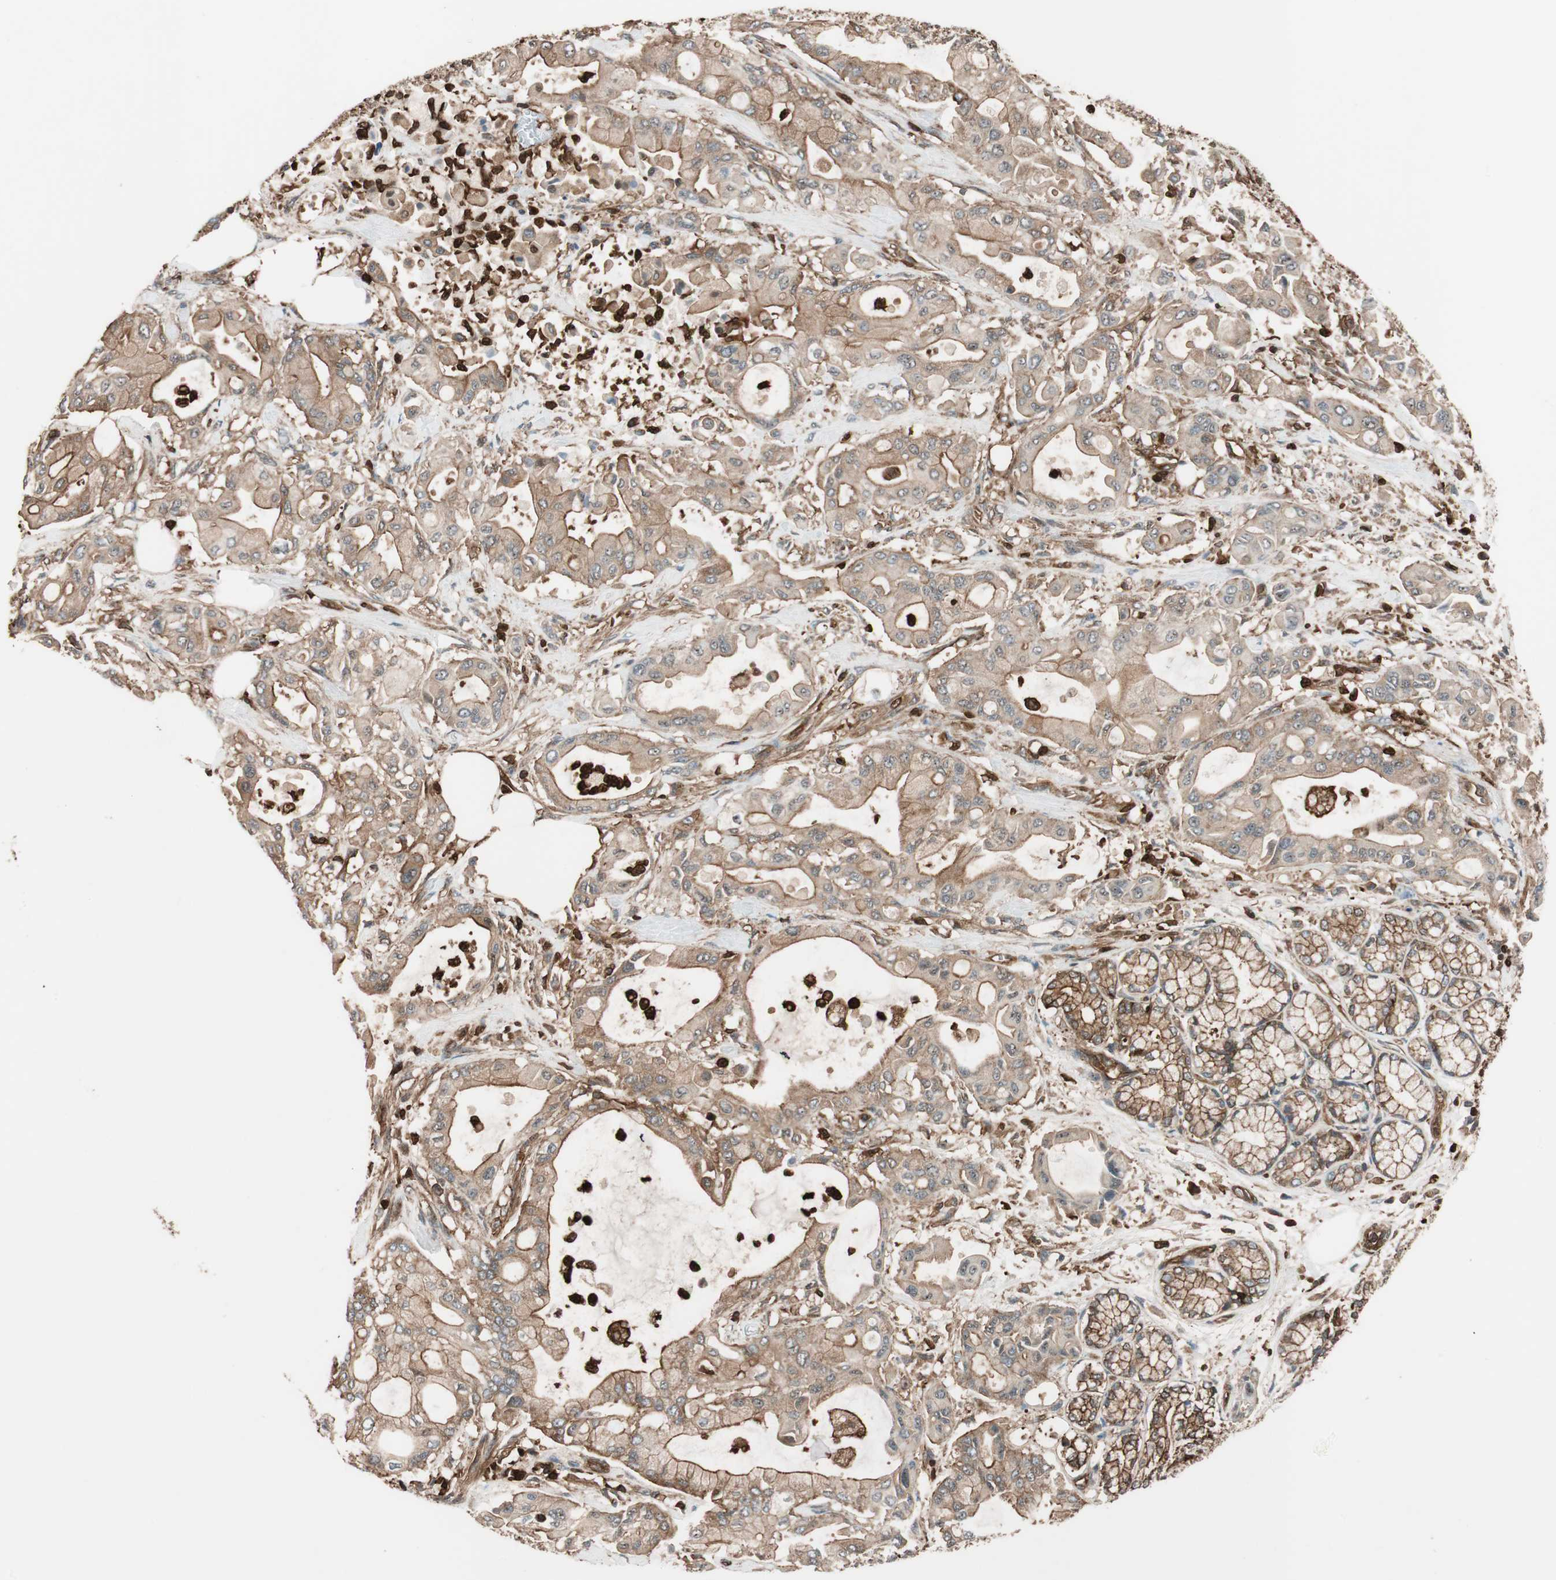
{"staining": {"intensity": "moderate", "quantity": ">75%", "location": "cytoplasmic/membranous"}, "tissue": "pancreatic cancer", "cell_type": "Tumor cells", "image_type": "cancer", "snomed": [{"axis": "morphology", "description": "Adenocarcinoma, NOS"}, {"axis": "morphology", "description": "Adenocarcinoma, metastatic, NOS"}, {"axis": "topography", "description": "Lymph node"}, {"axis": "topography", "description": "Pancreas"}, {"axis": "topography", "description": "Duodenum"}], "caption": "Brown immunohistochemical staining in human pancreatic cancer shows moderate cytoplasmic/membranous staining in about >75% of tumor cells.", "gene": "VASP", "patient": {"sex": "female", "age": 64}}